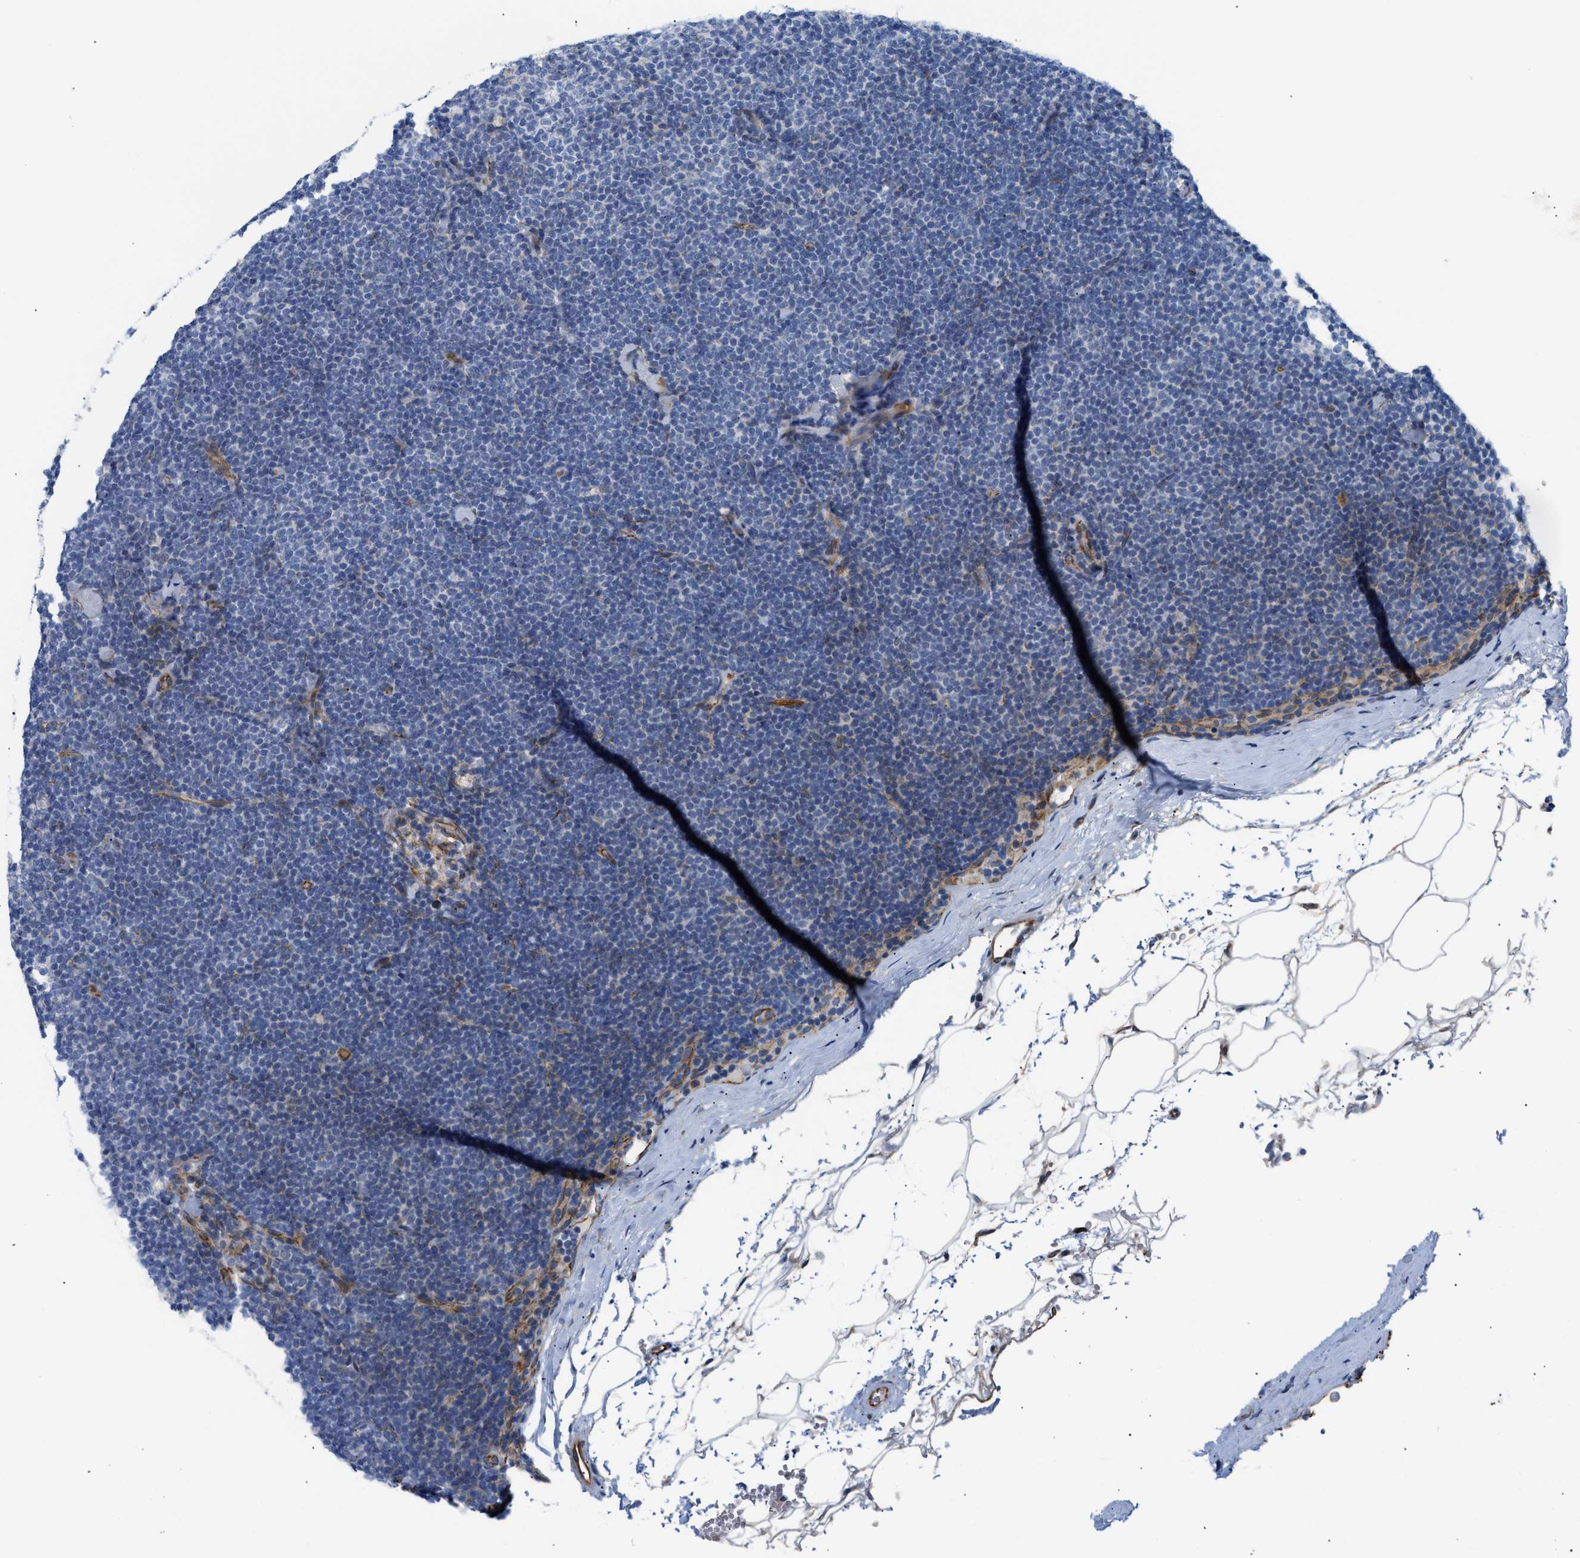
{"staining": {"intensity": "negative", "quantity": "none", "location": "none"}, "tissue": "lymphoma", "cell_type": "Tumor cells", "image_type": "cancer", "snomed": [{"axis": "morphology", "description": "Malignant lymphoma, non-Hodgkin's type, Low grade"}, {"axis": "topography", "description": "Lymph node"}], "caption": "Tumor cells are negative for protein expression in human lymphoma. (Brightfield microscopy of DAB (3,3'-diaminobenzidine) IHC at high magnification).", "gene": "TFPI", "patient": {"sex": "female", "age": 53}}